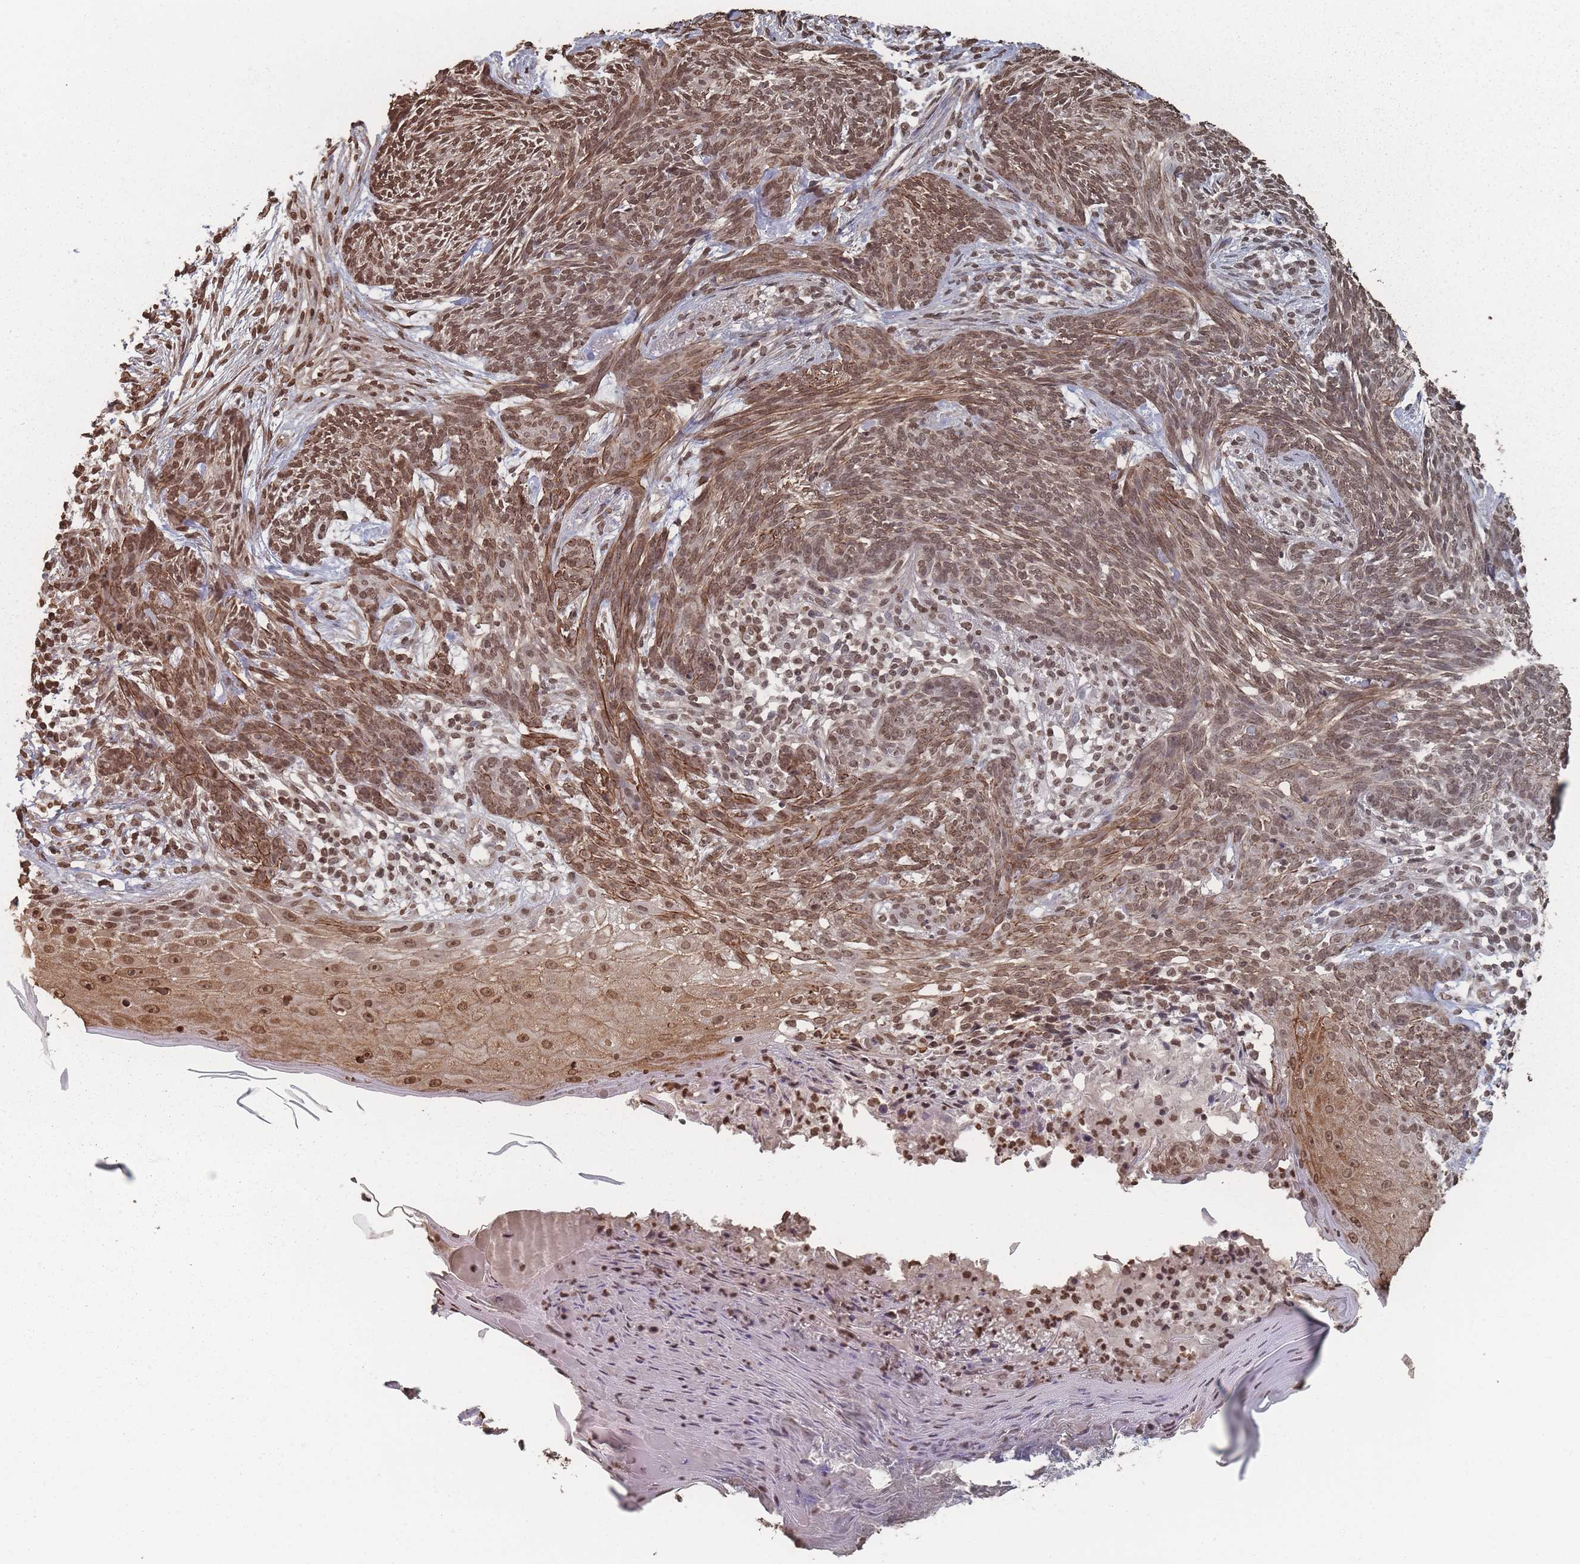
{"staining": {"intensity": "moderate", "quantity": ">75%", "location": "nuclear"}, "tissue": "skin cancer", "cell_type": "Tumor cells", "image_type": "cancer", "snomed": [{"axis": "morphology", "description": "Basal cell carcinoma"}, {"axis": "topography", "description": "Skin"}], "caption": "There is medium levels of moderate nuclear expression in tumor cells of skin cancer, as demonstrated by immunohistochemical staining (brown color).", "gene": "PLEKHG5", "patient": {"sex": "male", "age": 73}}